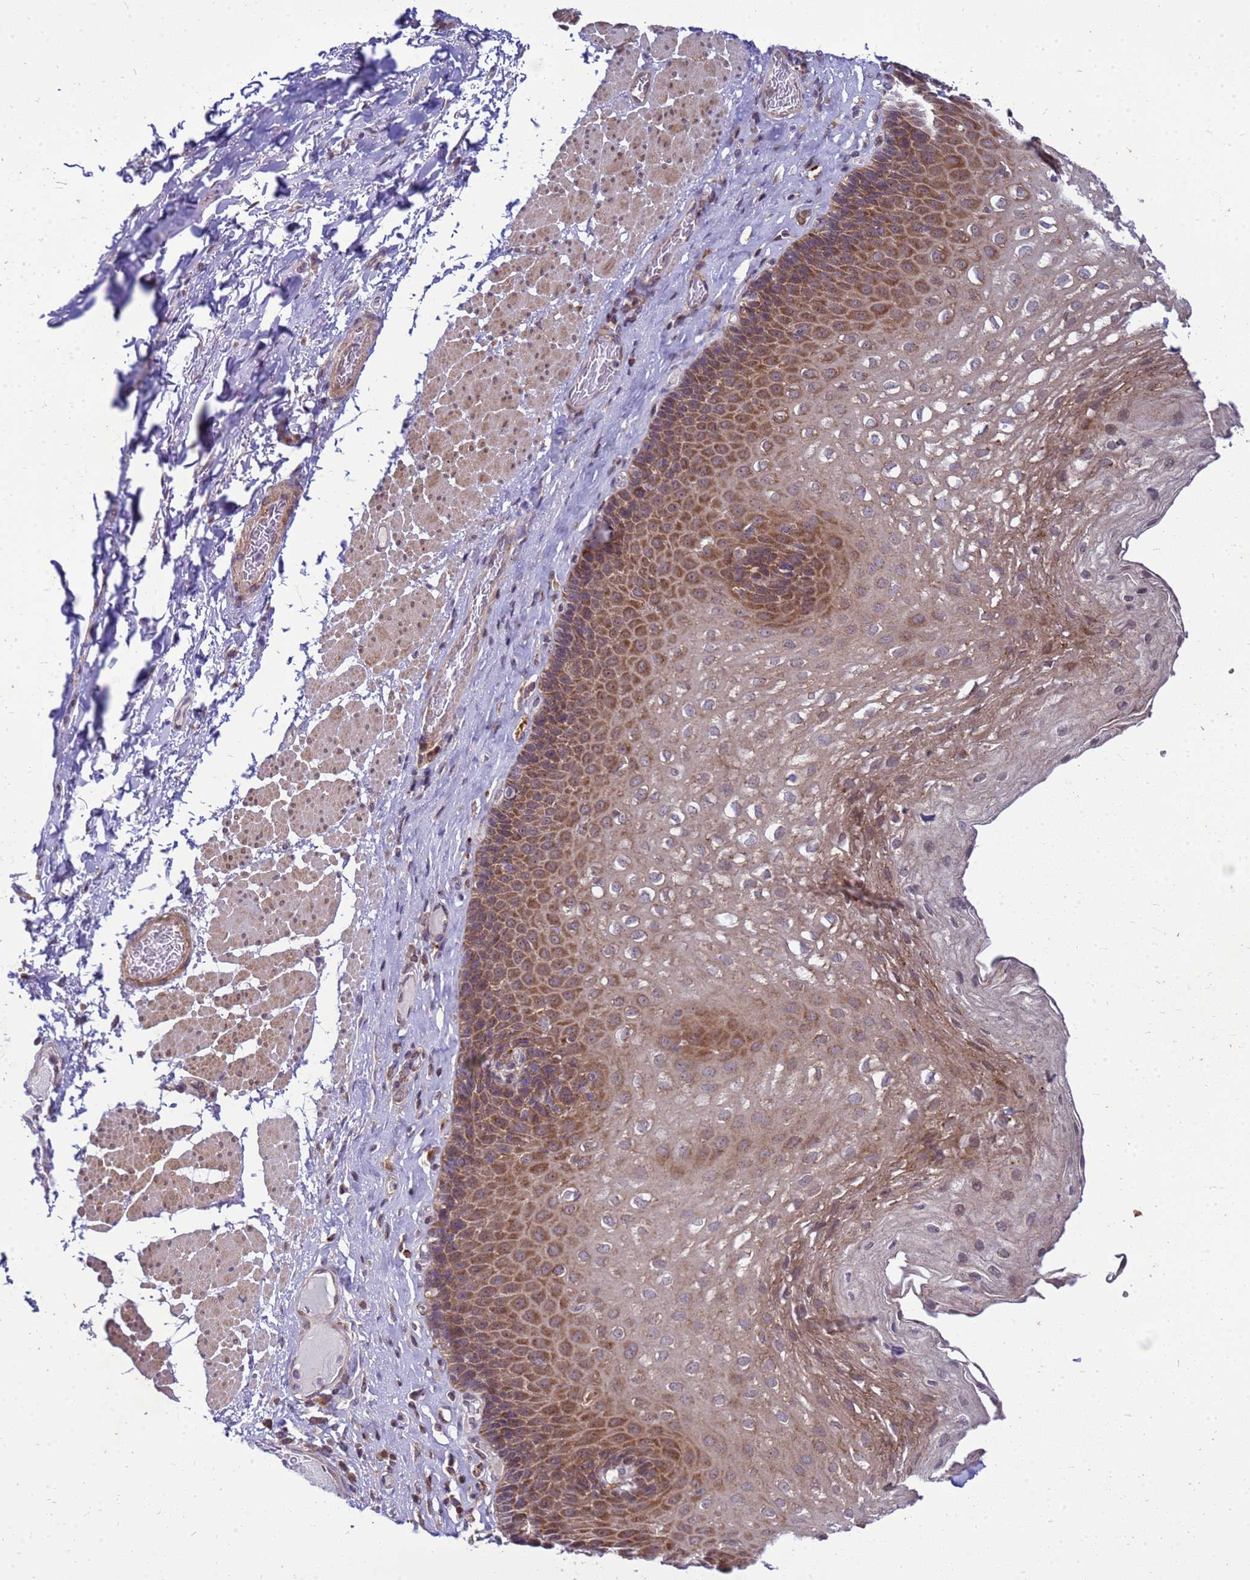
{"staining": {"intensity": "moderate", "quantity": ">75%", "location": "cytoplasmic/membranous"}, "tissue": "esophagus", "cell_type": "Squamous epithelial cells", "image_type": "normal", "snomed": [{"axis": "morphology", "description": "Normal tissue, NOS"}, {"axis": "topography", "description": "Esophagus"}], "caption": "Brown immunohistochemical staining in normal human esophagus displays moderate cytoplasmic/membranous staining in about >75% of squamous epithelial cells. Nuclei are stained in blue.", "gene": "C12orf43", "patient": {"sex": "female", "age": 66}}